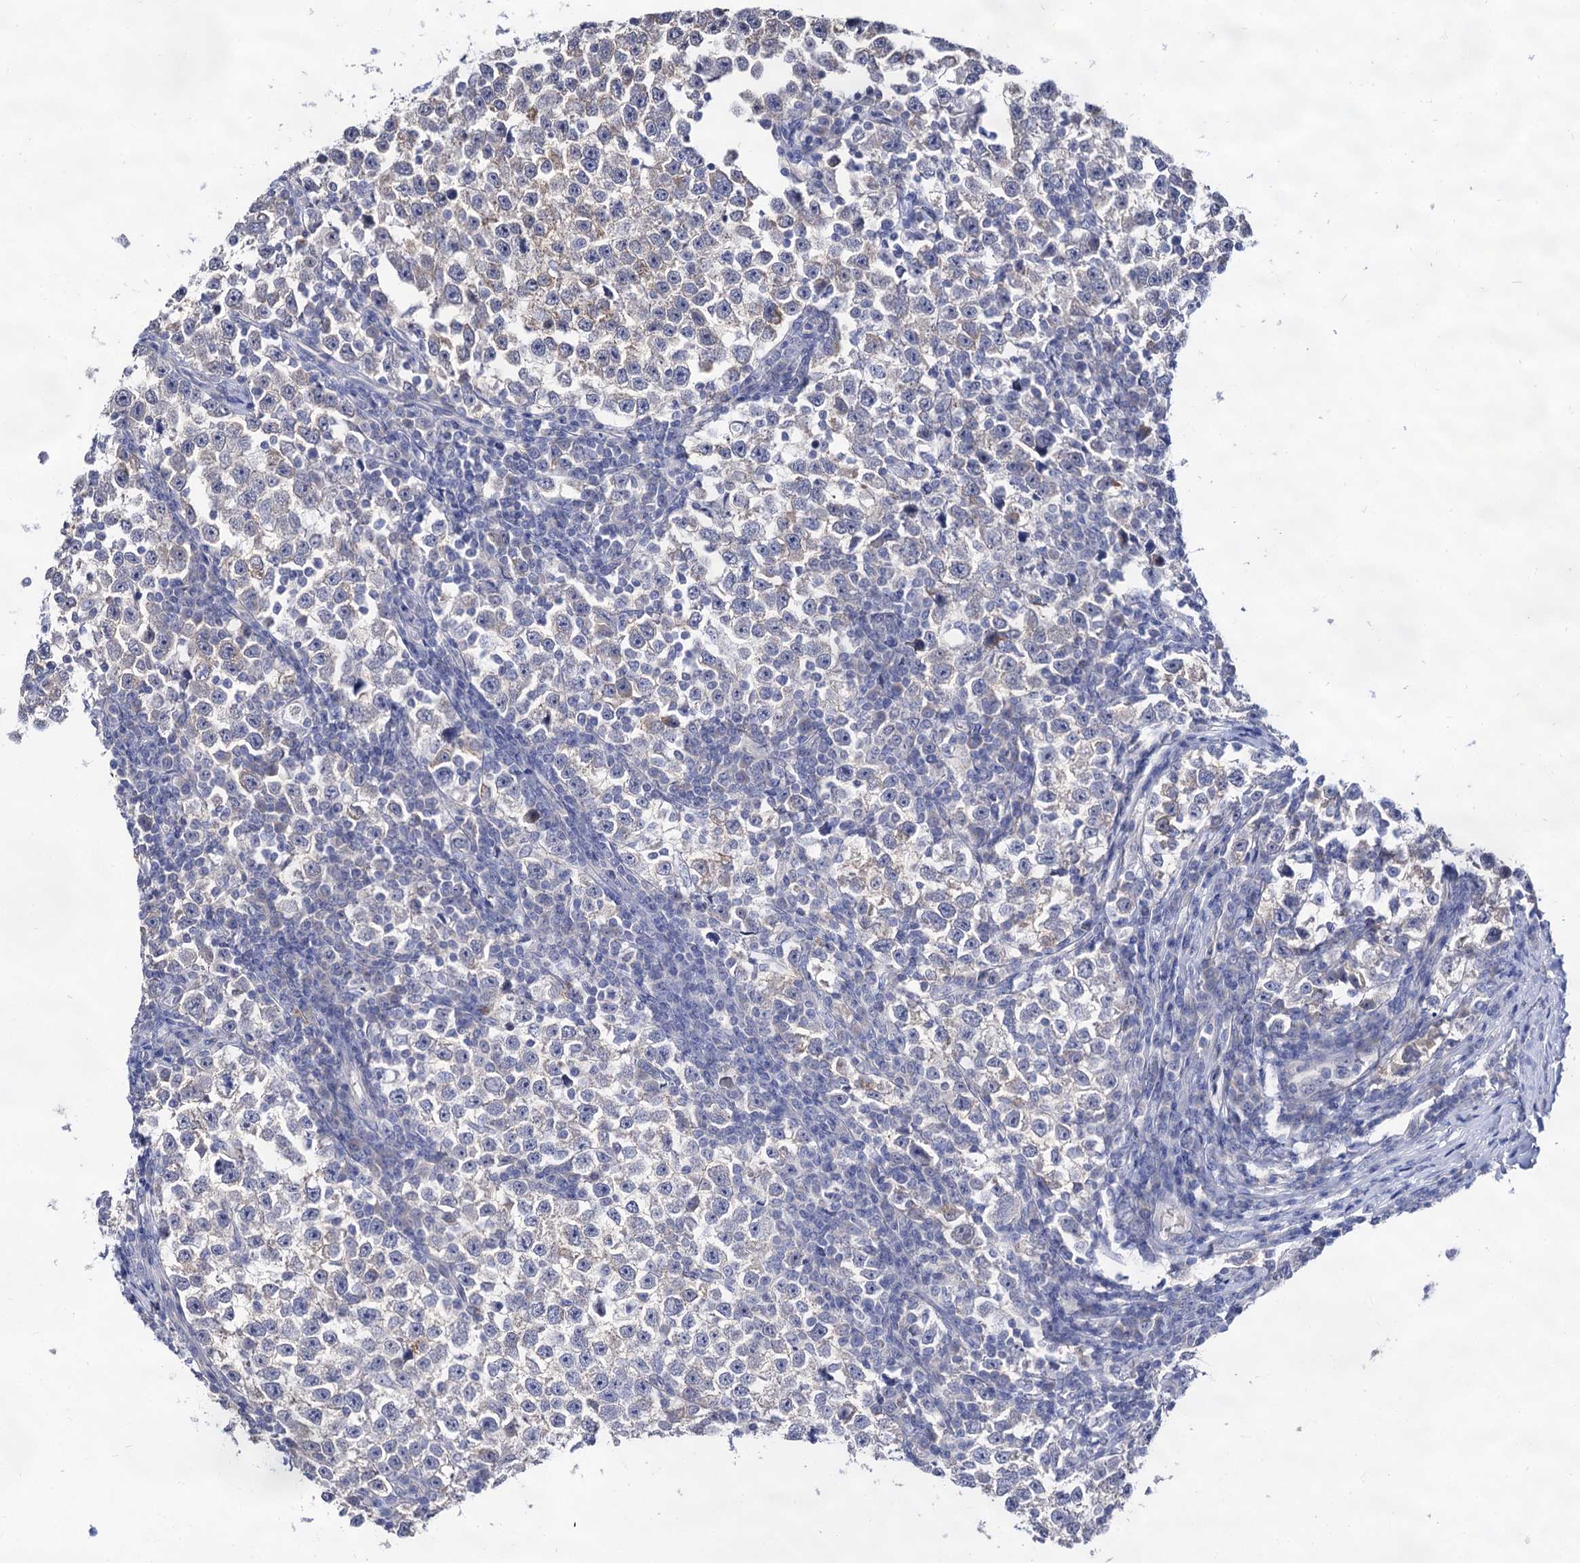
{"staining": {"intensity": "negative", "quantity": "none", "location": "none"}, "tissue": "testis cancer", "cell_type": "Tumor cells", "image_type": "cancer", "snomed": [{"axis": "morphology", "description": "Normal tissue, NOS"}, {"axis": "morphology", "description": "Seminoma, NOS"}, {"axis": "topography", "description": "Testis"}], "caption": "Immunohistochemical staining of testis cancer exhibits no significant positivity in tumor cells.", "gene": "ARFIP2", "patient": {"sex": "male", "age": 43}}